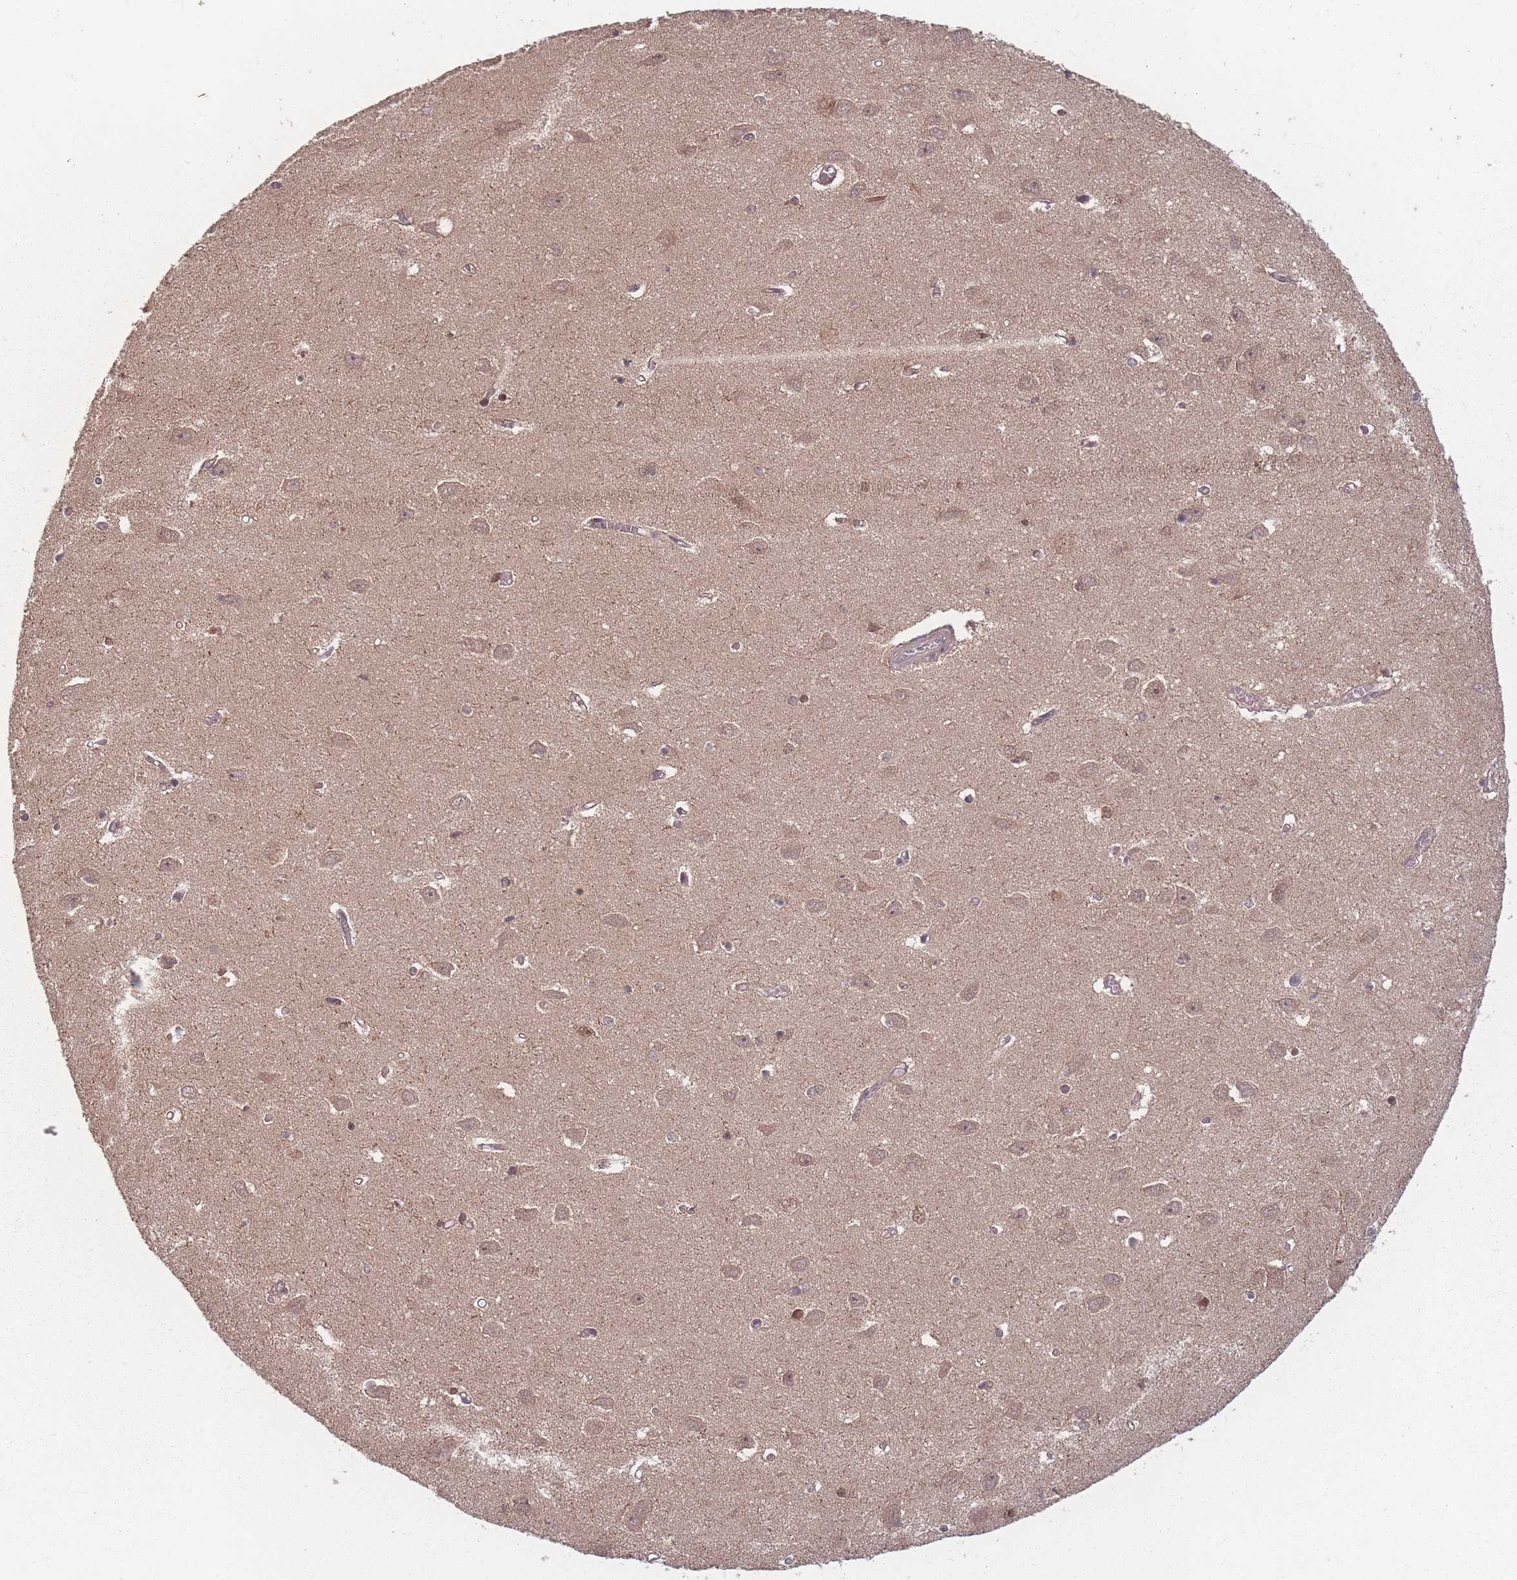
{"staining": {"intensity": "weak", "quantity": ">75%", "location": "cytoplasmic/membranous"}, "tissue": "hippocampus", "cell_type": "Glial cells", "image_type": "normal", "snomed": [{"axis": "morphology", "description": "Normal tissue, NOS"}, {"axis": "topography", "description": "Hippocampus"}], "caption": "IHC (DAB) staining of normal human hippocampus displays weak cytoplasmic/membranous protein staining in about >75% of glial cells.", "gene": "HAGH", "patient": {"sex": "female", "age": 64}}